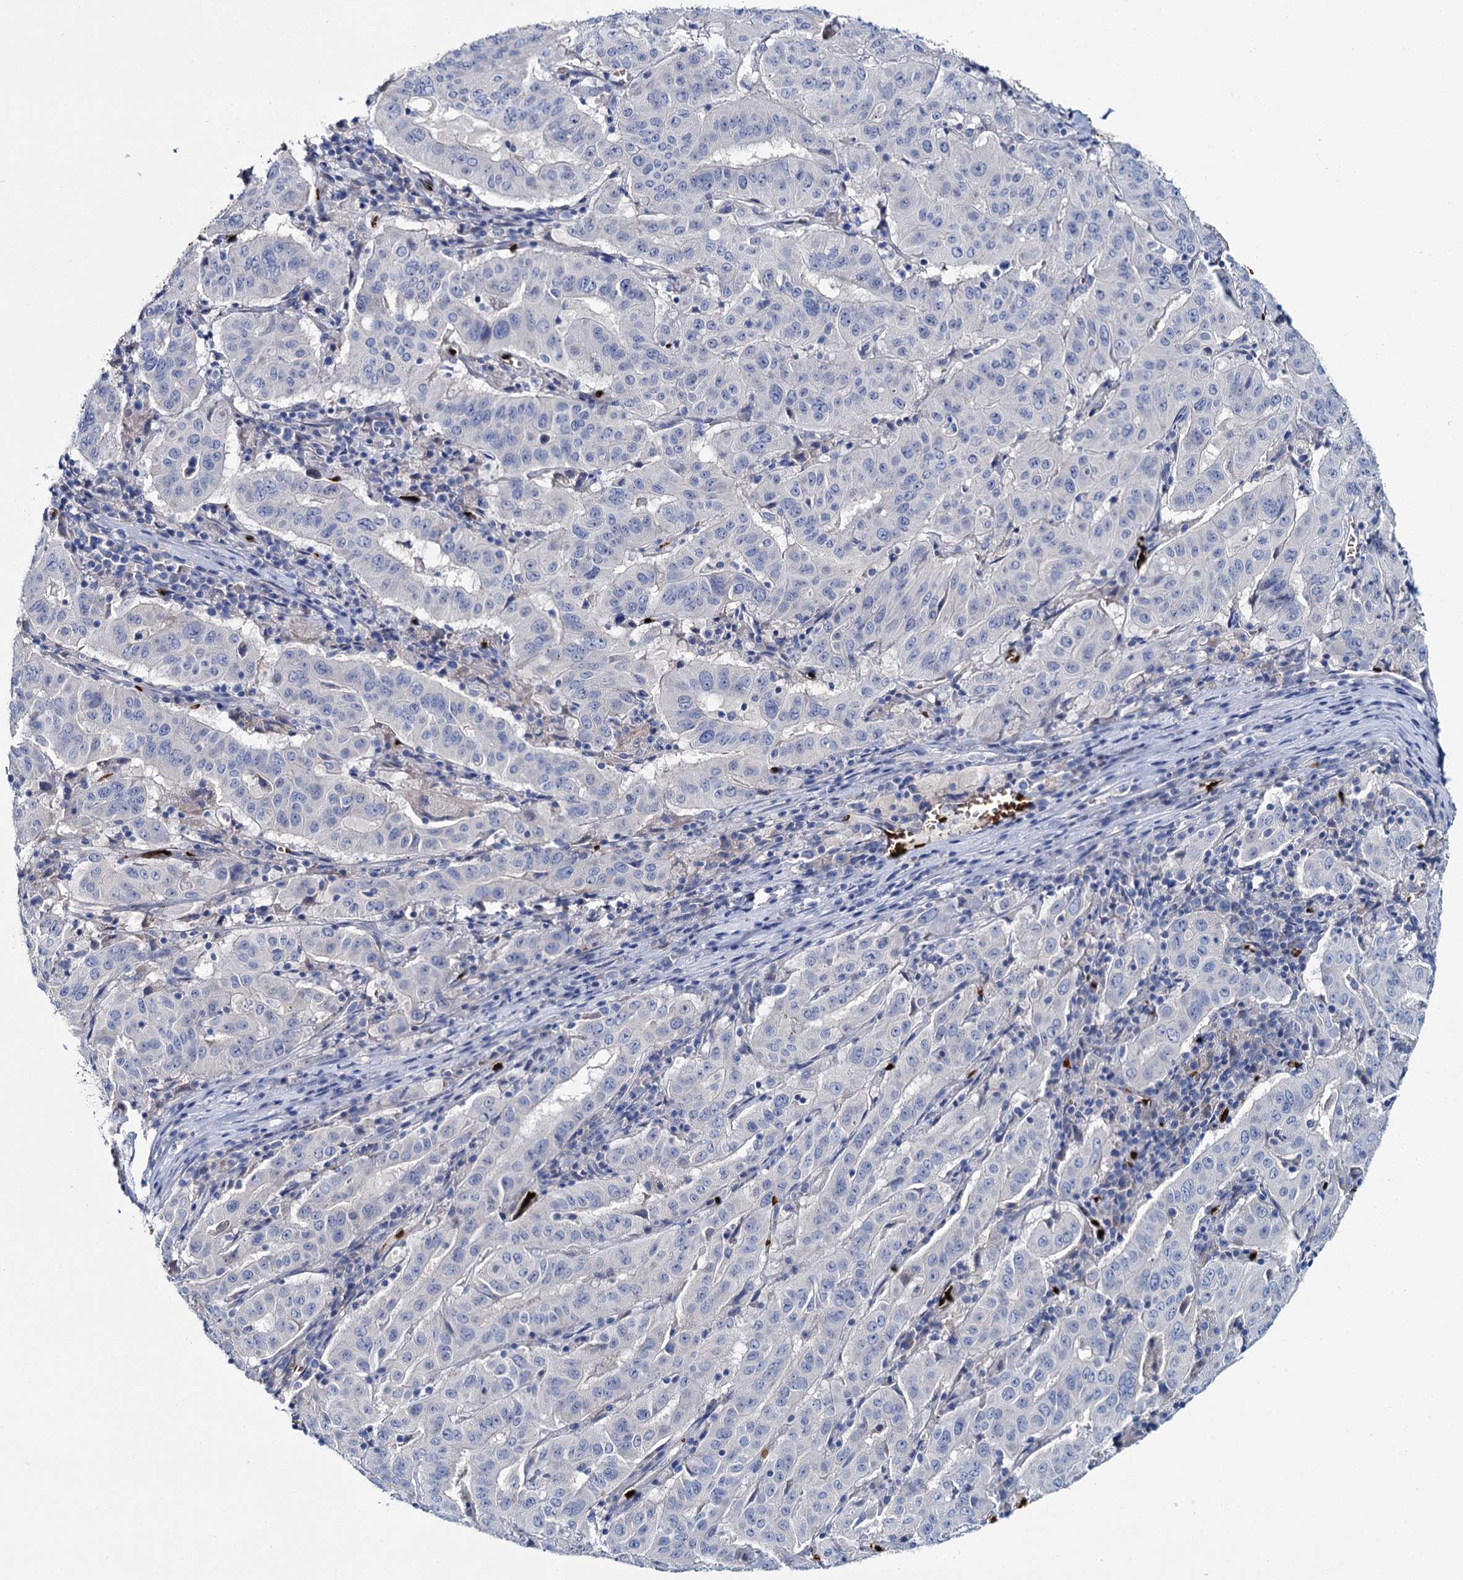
{"staining": {"intensity": "negative", "quantity": "none", "location": "none"}, "tissue": "pancreatic cancer", "cell_type": "Tumor cells", "image_type": "cancer", "snomed": [{"axis": "morphology", "description": "Adenocarcinoma, NOS"}, {"axis": "topography", "description": "Pancreas"}], "caption": "Immunohistochemistry (IHC) histopathology image of pancreatic cancer stained for a protein (brown), which displays no staining in tumor cells.", "gene": "ATG2A", "patient": {"sex": "male", "age": 63}}